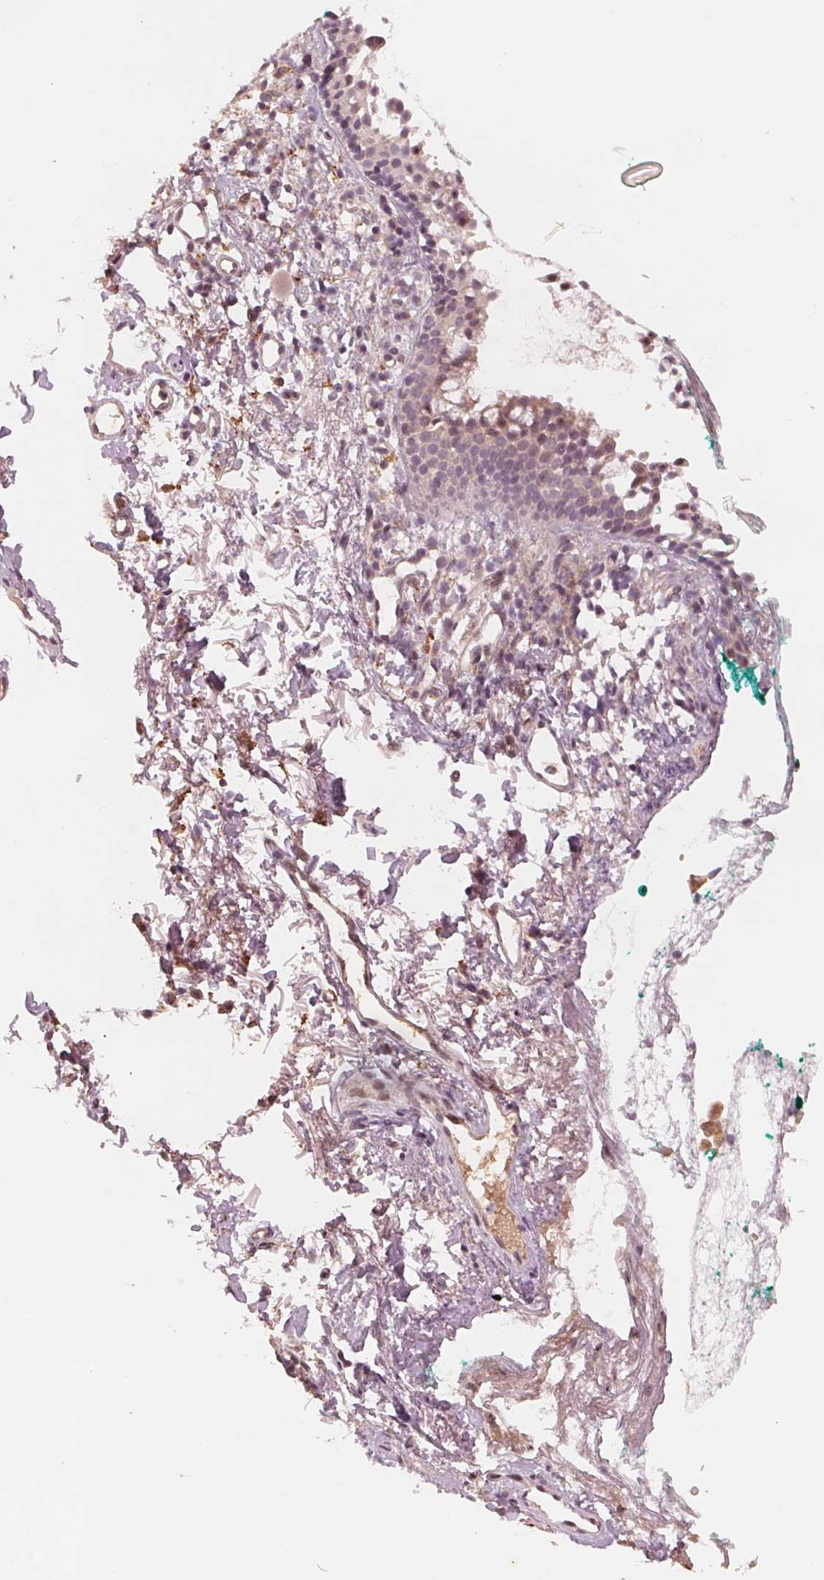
{"staining": {"intensity": "negative", "quantity": "none", "location": "none"}, "tissue": "nasopharynx", "cell_type": "Respiratory epithelial cells", "image_type": "normal", "snomed": [{"axis": "morphology", "description": "Normal tissue, NOS"}, {"axis": "morphology", "description": "Basal cell carcinoma"}, {"axis": "topography", "description": "Cartilage tissue"}, {"axis": "topography", "description": "Nasopharynx"}, {"axis": "topography", "description": "Oral tissue"}], "caption": "This is an immunohistochemistry histopathology image of benign human nasopharynx. There is no positivity in respiratory epithelial cells.", "gene": "IL9R", "patient": {"sex": "female", "age": 77}}